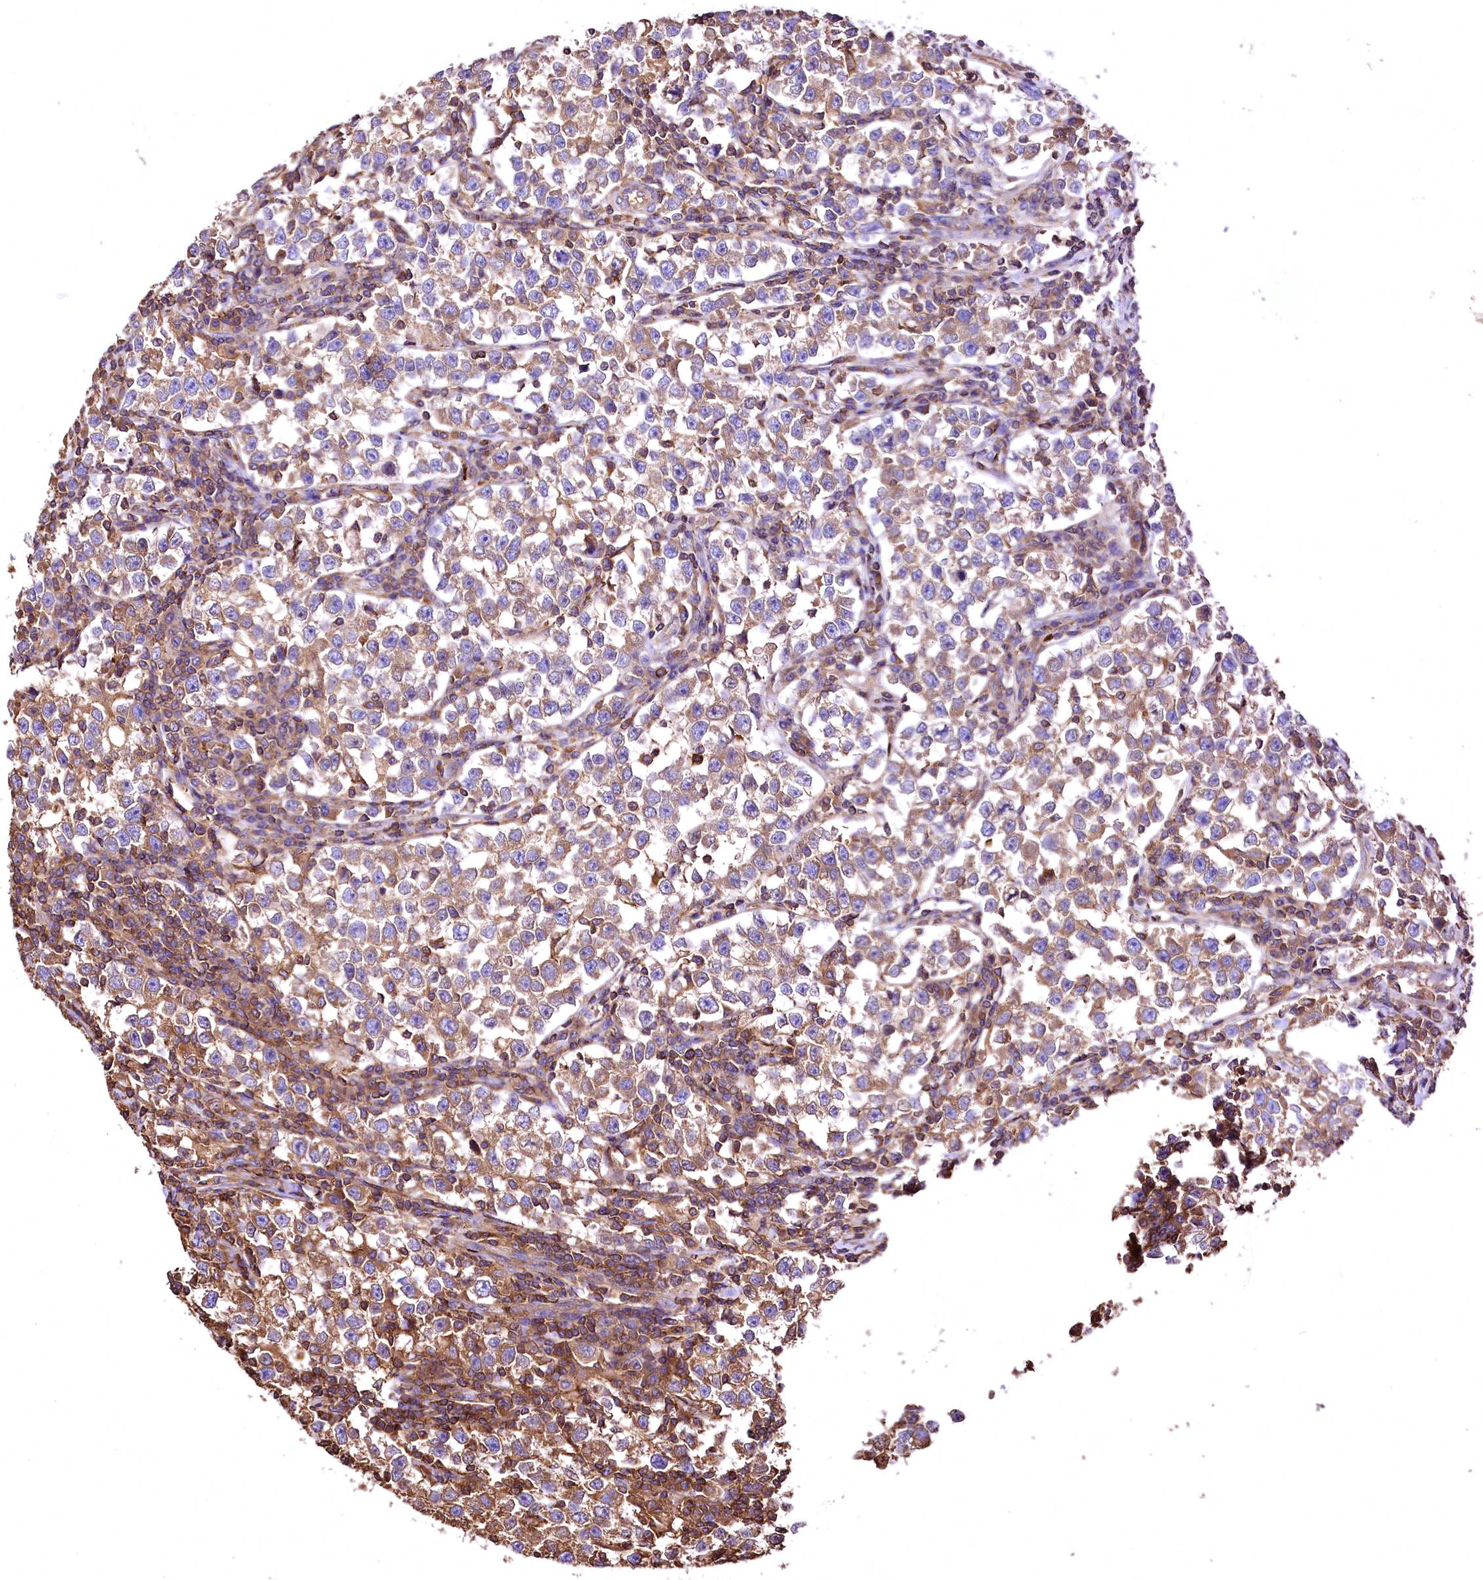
{"staining": {"intensity": "moderate", "quantity": "25%-75%", "location": "cytoplasmic/membranous"}, "tissue": "testis cancer", "cell_type": "Tumor cells", "image_type": "cancer", "snomed": [{"axis": "morphology", "description": "Normal tissue, NOS"}, {"axis": "morphology", "description": "Seminoma, NOS"}, {"axis": "topography", "description": "Testis"}], "caption": "IHC (DAB (3,3'-diaminobenzidine)) staining of human testis cancer reveals moderate cytoplasmic/membranous protein positivity in approximately 25%-75% of tumor cells.", "gene": "RARS2", "patient": {"sex": "male", "age": 43}}